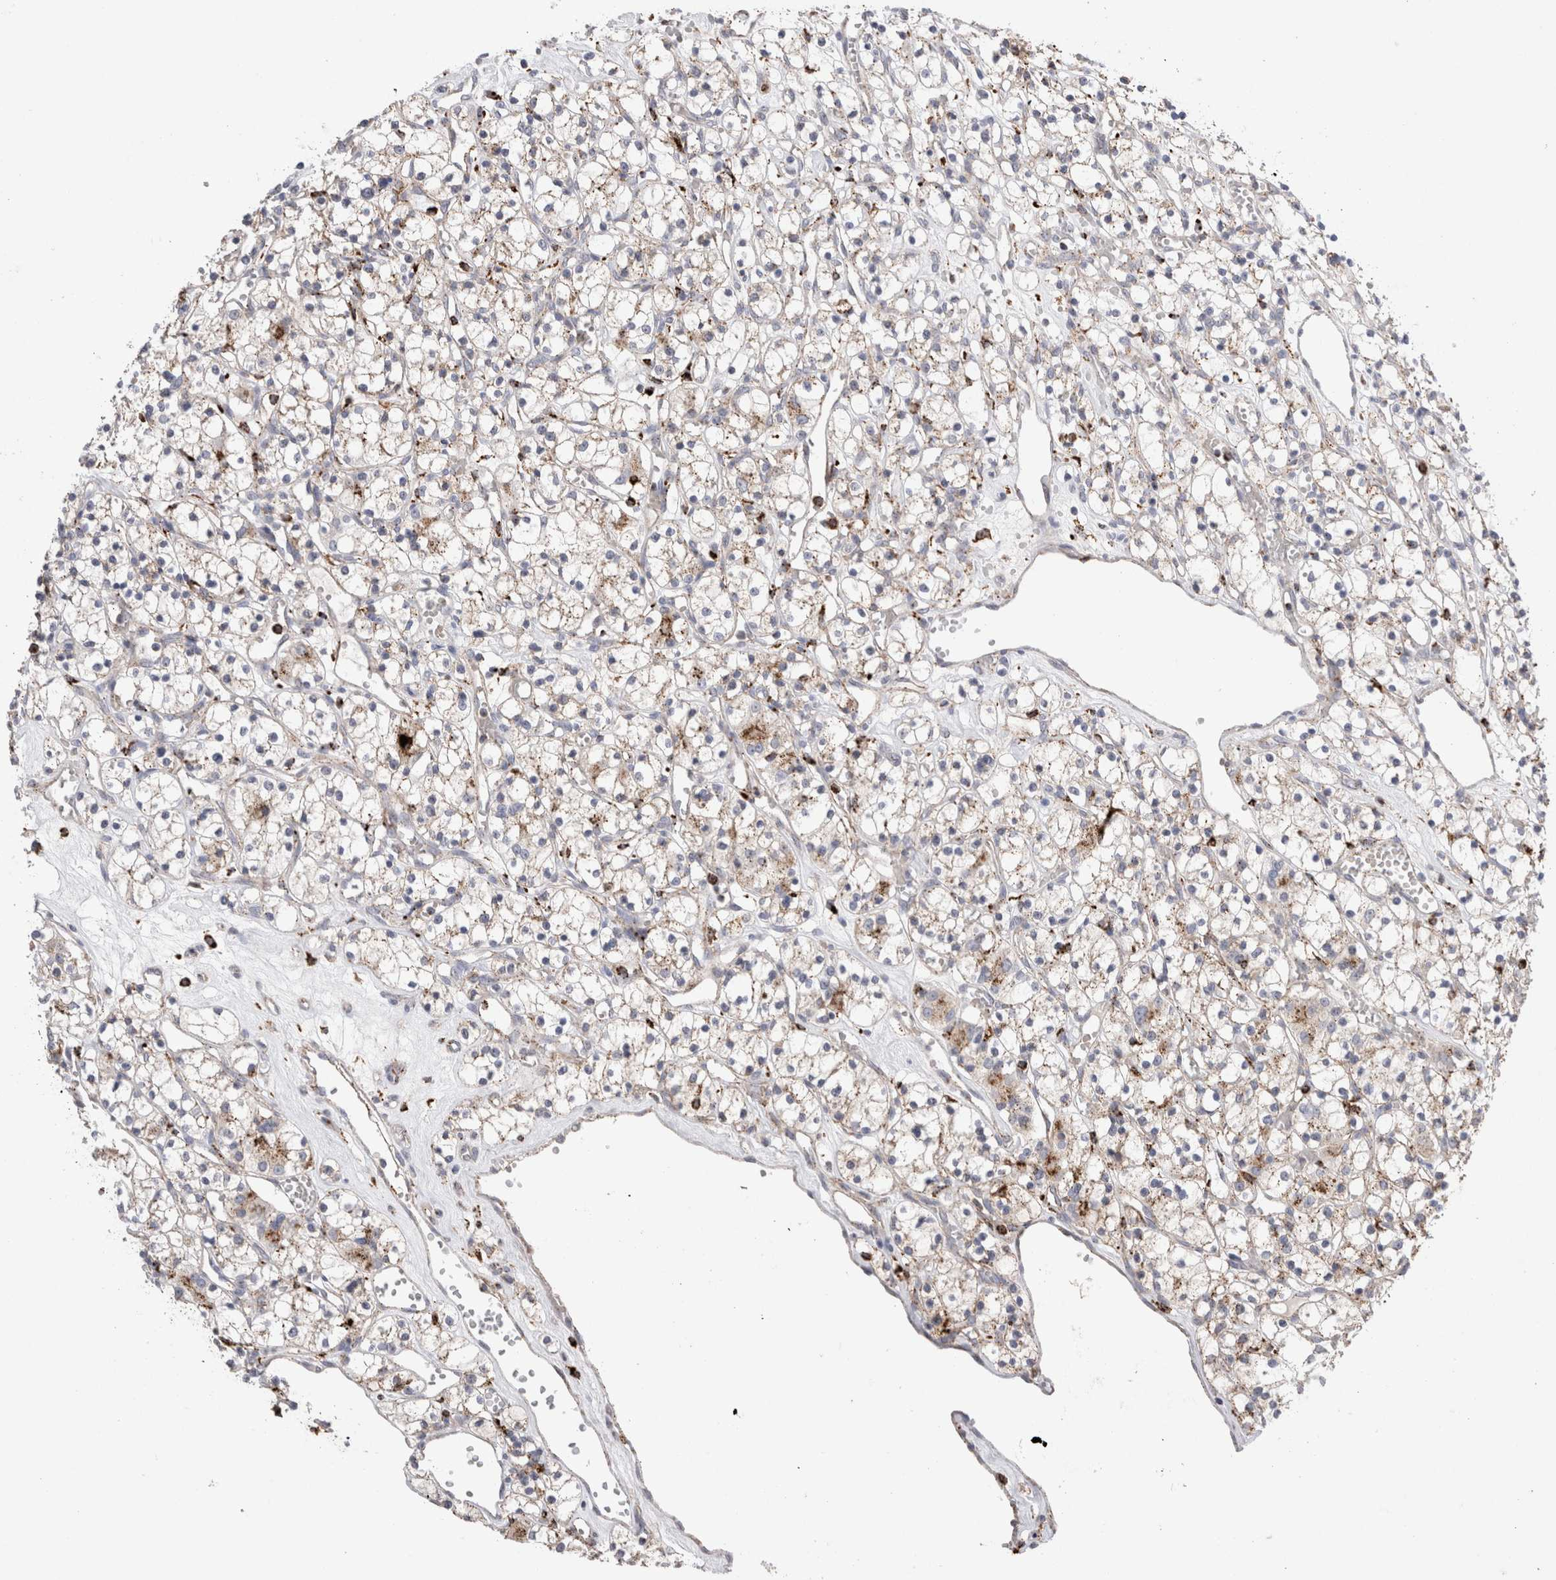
{"staining": {"intensity": "weak", "quantity": ">75%", "location": "cytoplasmic/membranous"}, "tissue": "renal cancer", "cell_type": "Tumor cells", "image_type": "cancer", "snomed": [{"axis": "morphology", "description": "Adenocarcinoma, NOS"}, {"axis": "topography", "description": "Kidney"}], "caption": "A high-resolution micrograph shows immunohistochemistry staining of adenocarcinoma (renal), which demonstrates weak cytoplasmic/membranous positivity in approximately >75% of tumor cells. The staining is performed using DAB (3,3'-diaminobenzidine) brown chromogen to label protein expression. The nuclei are counter-stained blue using hematoxylin.", "gene": "CTSA", "patient": {"sex": "female", "age": 59}}